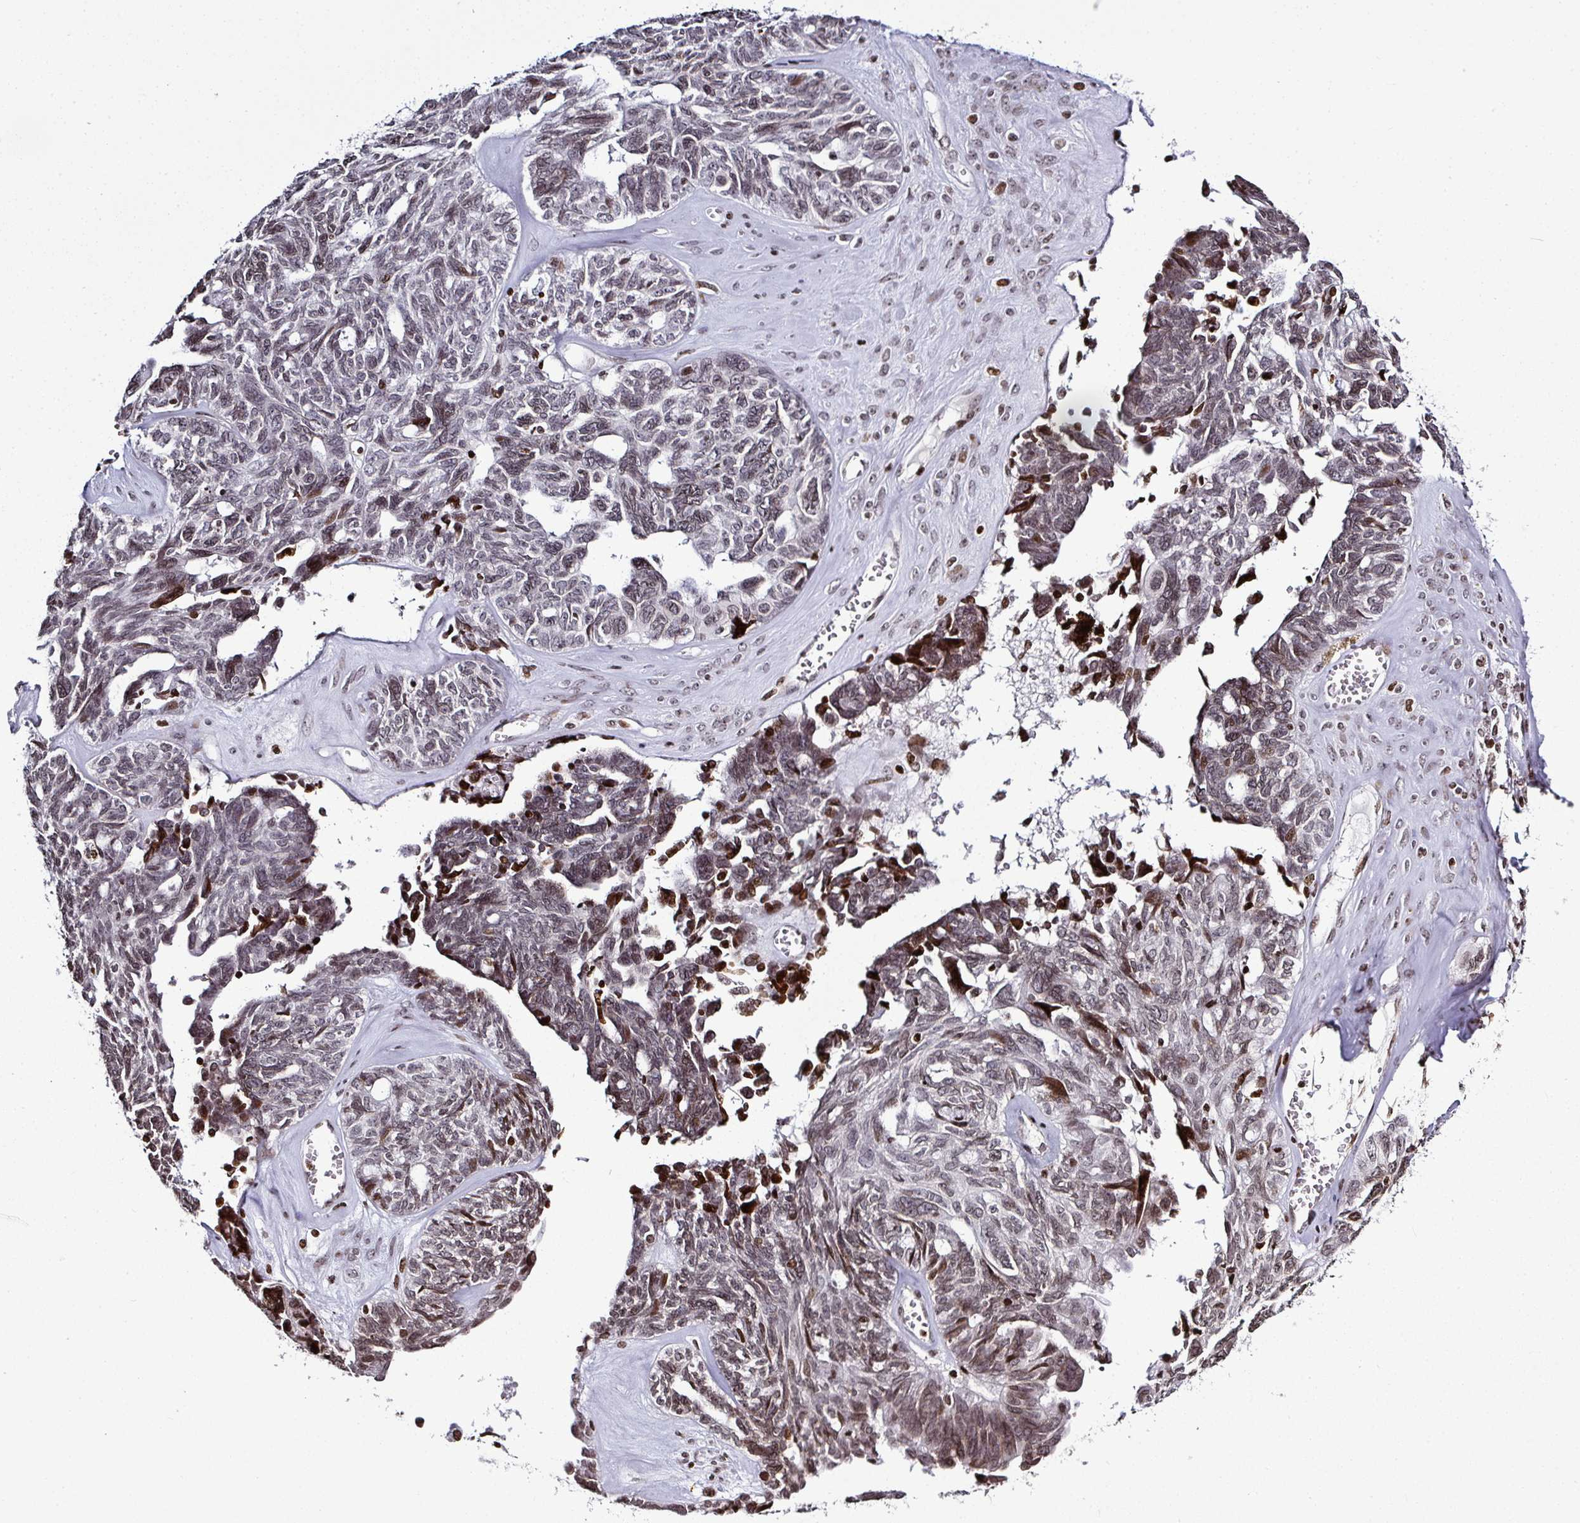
{"staining": {"intensity": "moderate", "quantity": "<25%", "location": "nuclear"}, "tissue": "ovarian cancer", "cell_type": "Tumor cells", "image_type": "cancer", "snomed": [{"axis": "morphology", "description": "Cystadenocarcinoma, serous, NOS"}, {"axis": "topography", "description": "Ovary"}], "caption": "Ovarian cancer stained for a protein (brown) shows moderate nuclear positive expression in about <25% of tumor cells.", "gene": "RASL11A", "patient": {"sex": "female", "age": 79}}